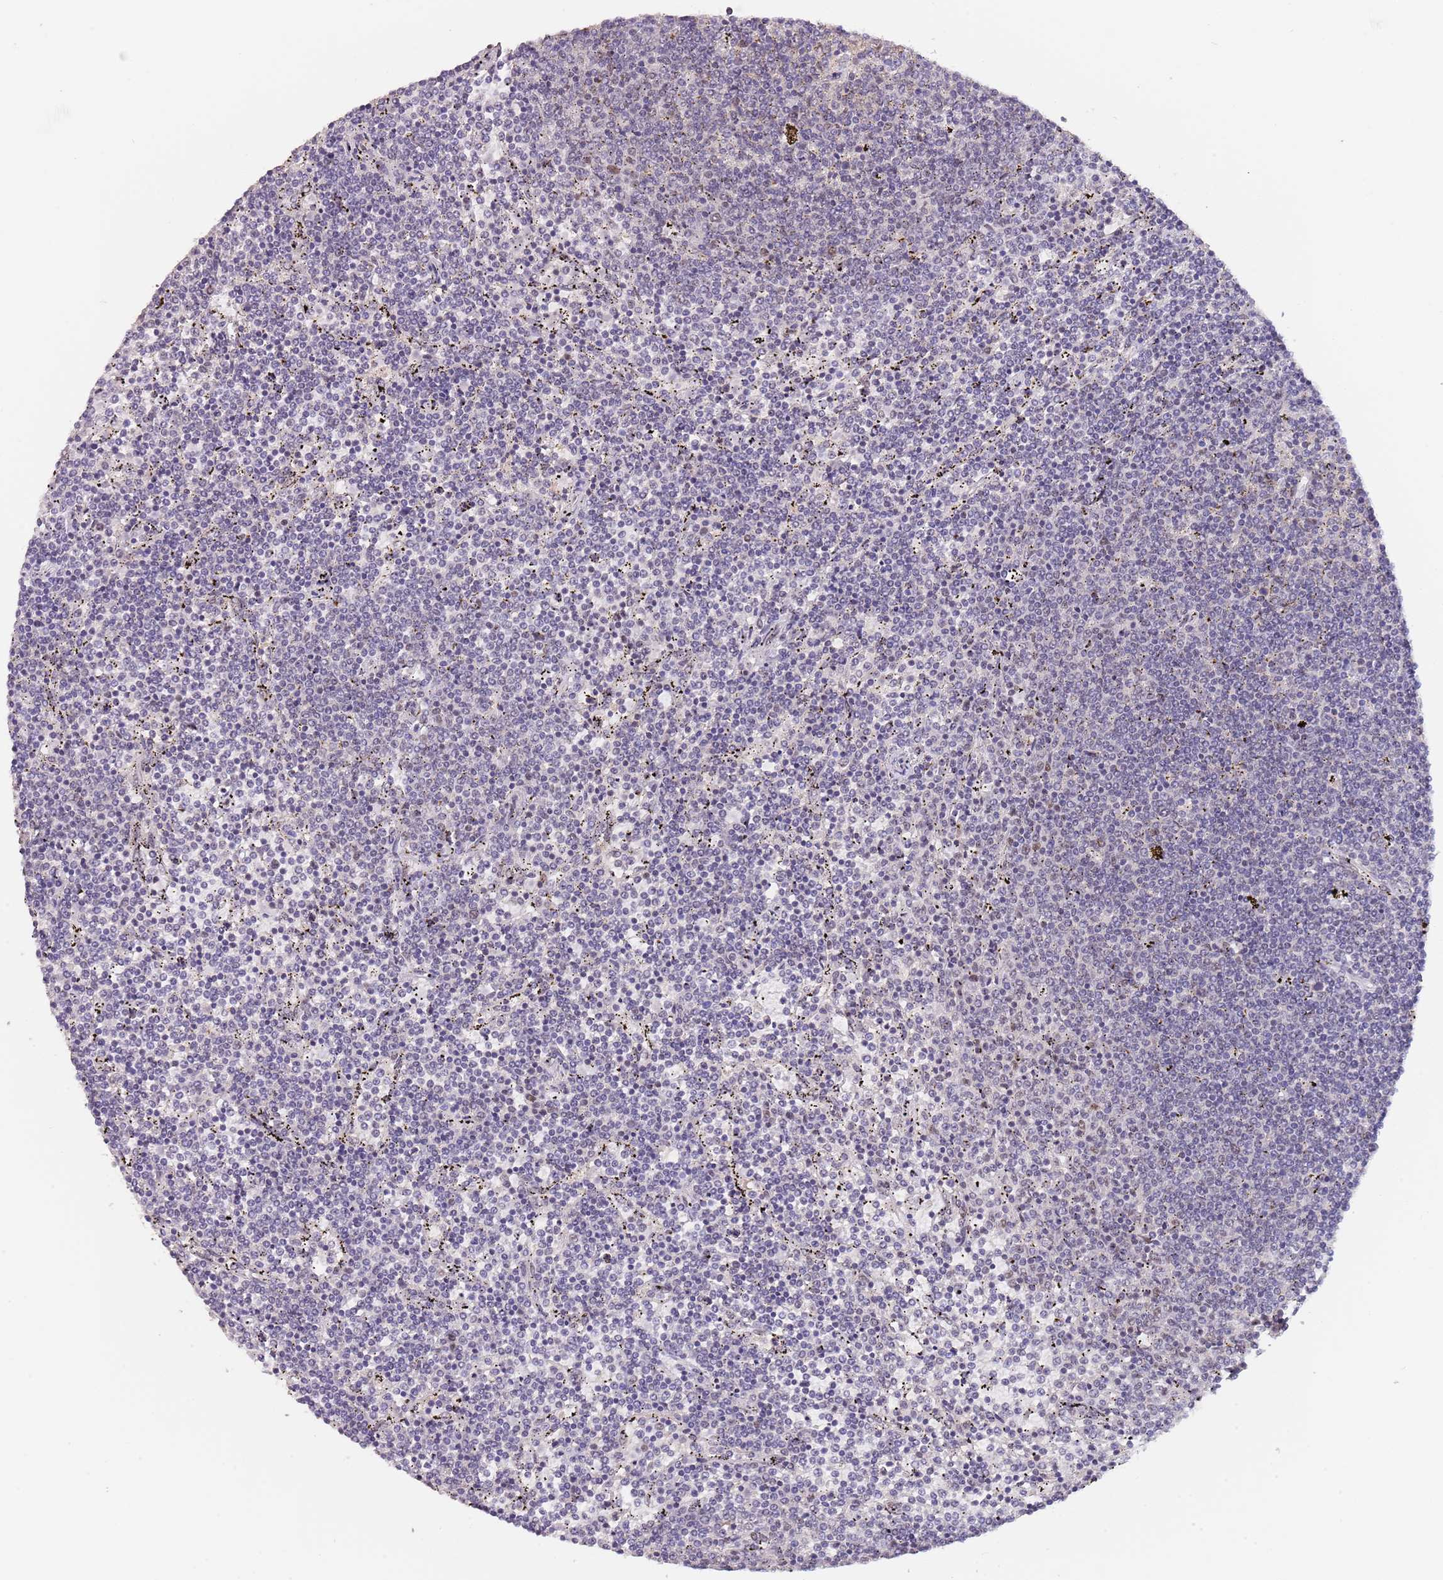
{"staining": {"intensity": "negative", "quantity": "none", "location": "none"}, "tissue": "lymphoma", "cell_type": "Tumor cells", "image_type": "cancer", "snomed": [{"axis": "morphology", "description": "Malignant lymphoma, non-Hodgkin's type, Low grade"}, {"axis": "topography", "description": "Spleen"}], "caption": "Immunohistochemical staining of human low-grade malignant lymphoma, non-Hodgkin's type demonstrates no significant staining in tumor cells.", "gene": "CIZ1", "patient": {"sex": "female", "age": 50}}